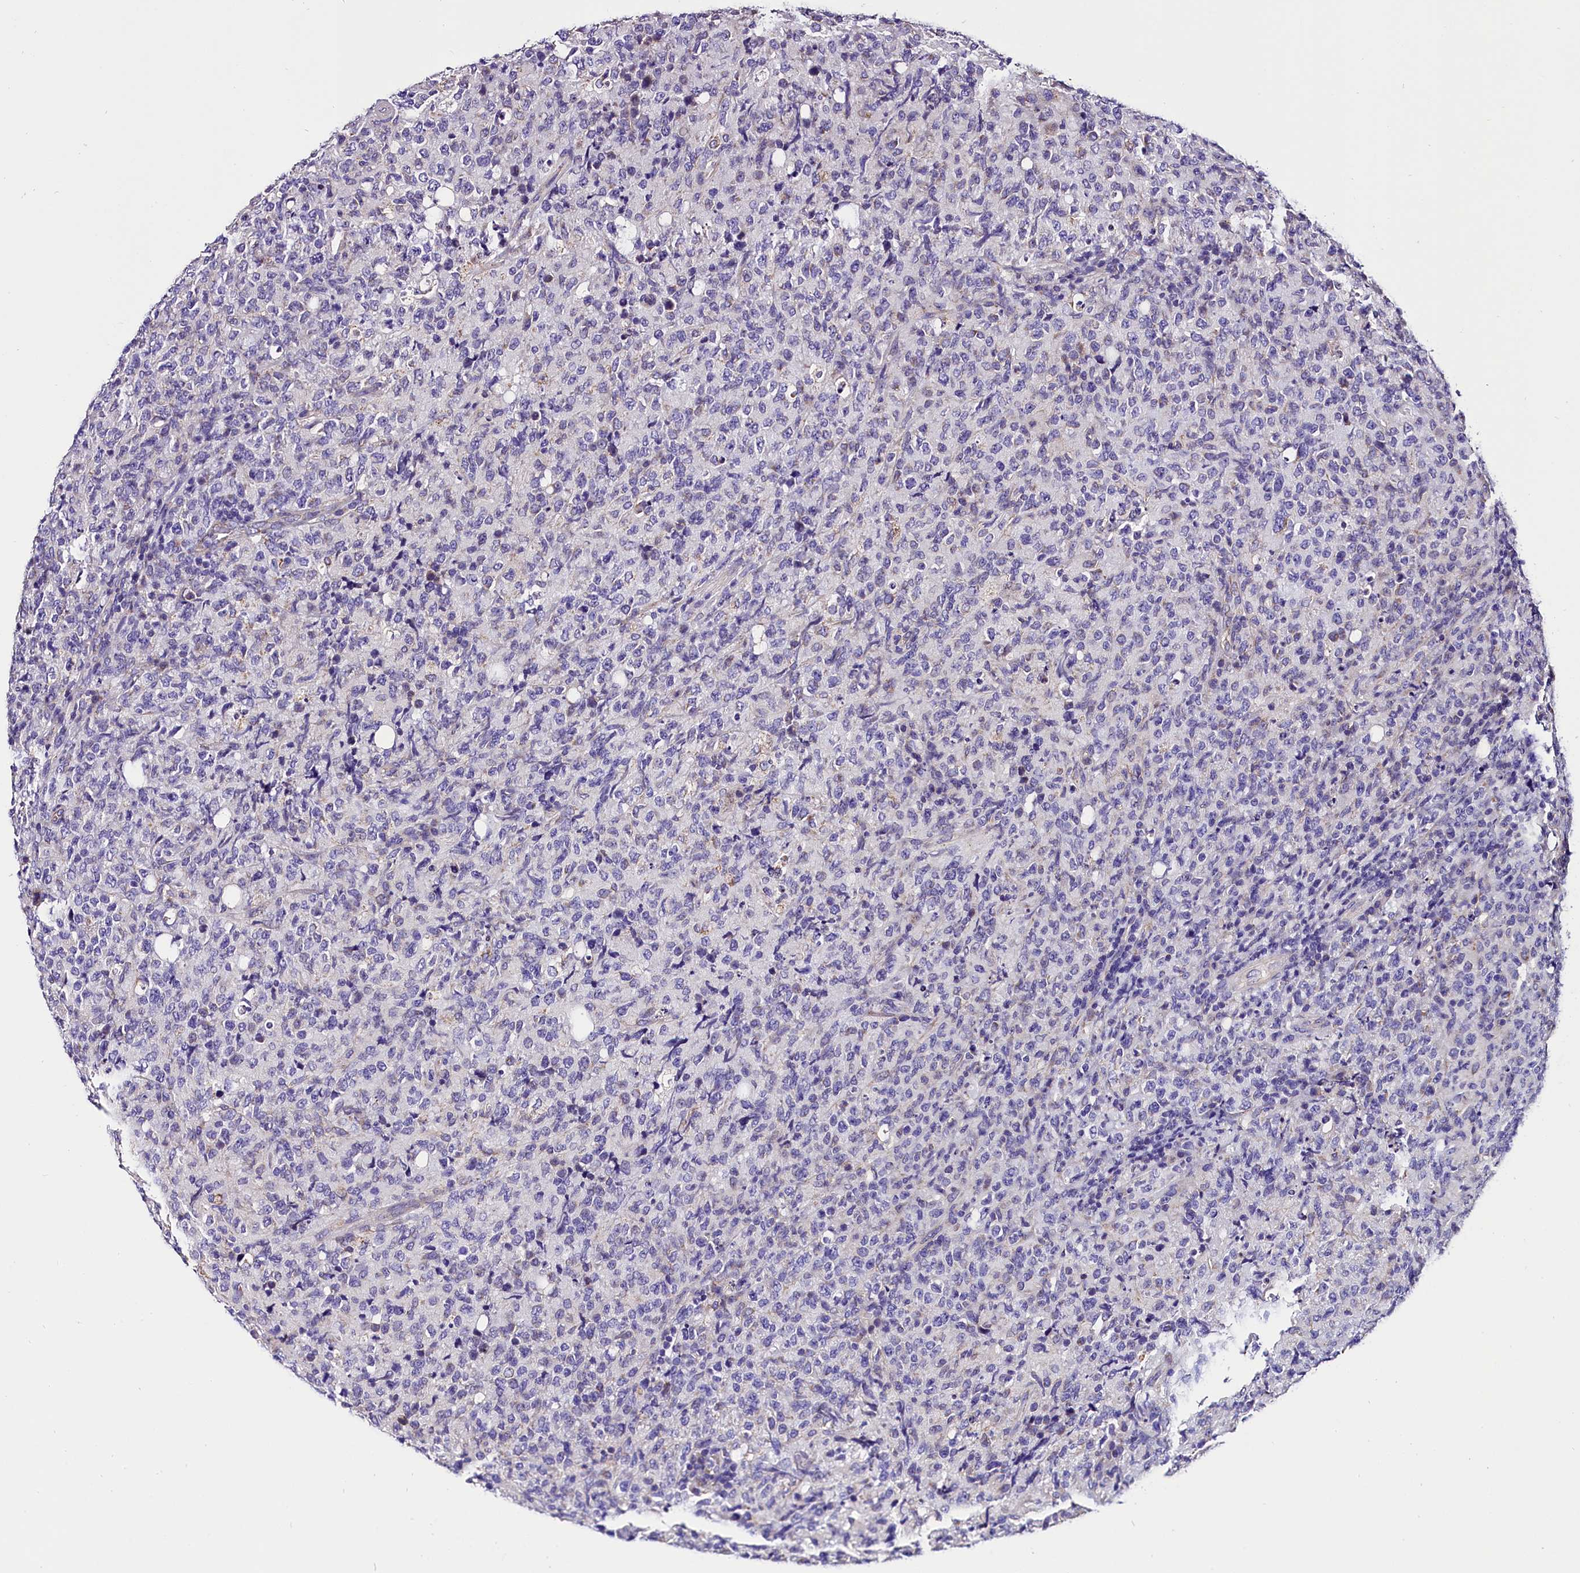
{"staining": {"intensity": "negative", "quantity": "none", "location": "none"}, "tissue": "lymphoma", "cell_type": "Tumor cells", "image_type": "cancer", "snomed": [{"axis": "morphology", "description": "Malignant lymphoma, non-Hodgkin's type, High grade"}, {"axis": "topography", "description": "Tonsil"}], "caption": "There is no significant expression in tumor cells of high-grade malignant lymphoma, non-Hodgkin's type. (Immunohistochemistry, brightfield microscopy, high magnification).", "gene": "ACAA2", "patient": {"sex": "female", "age": 36}}